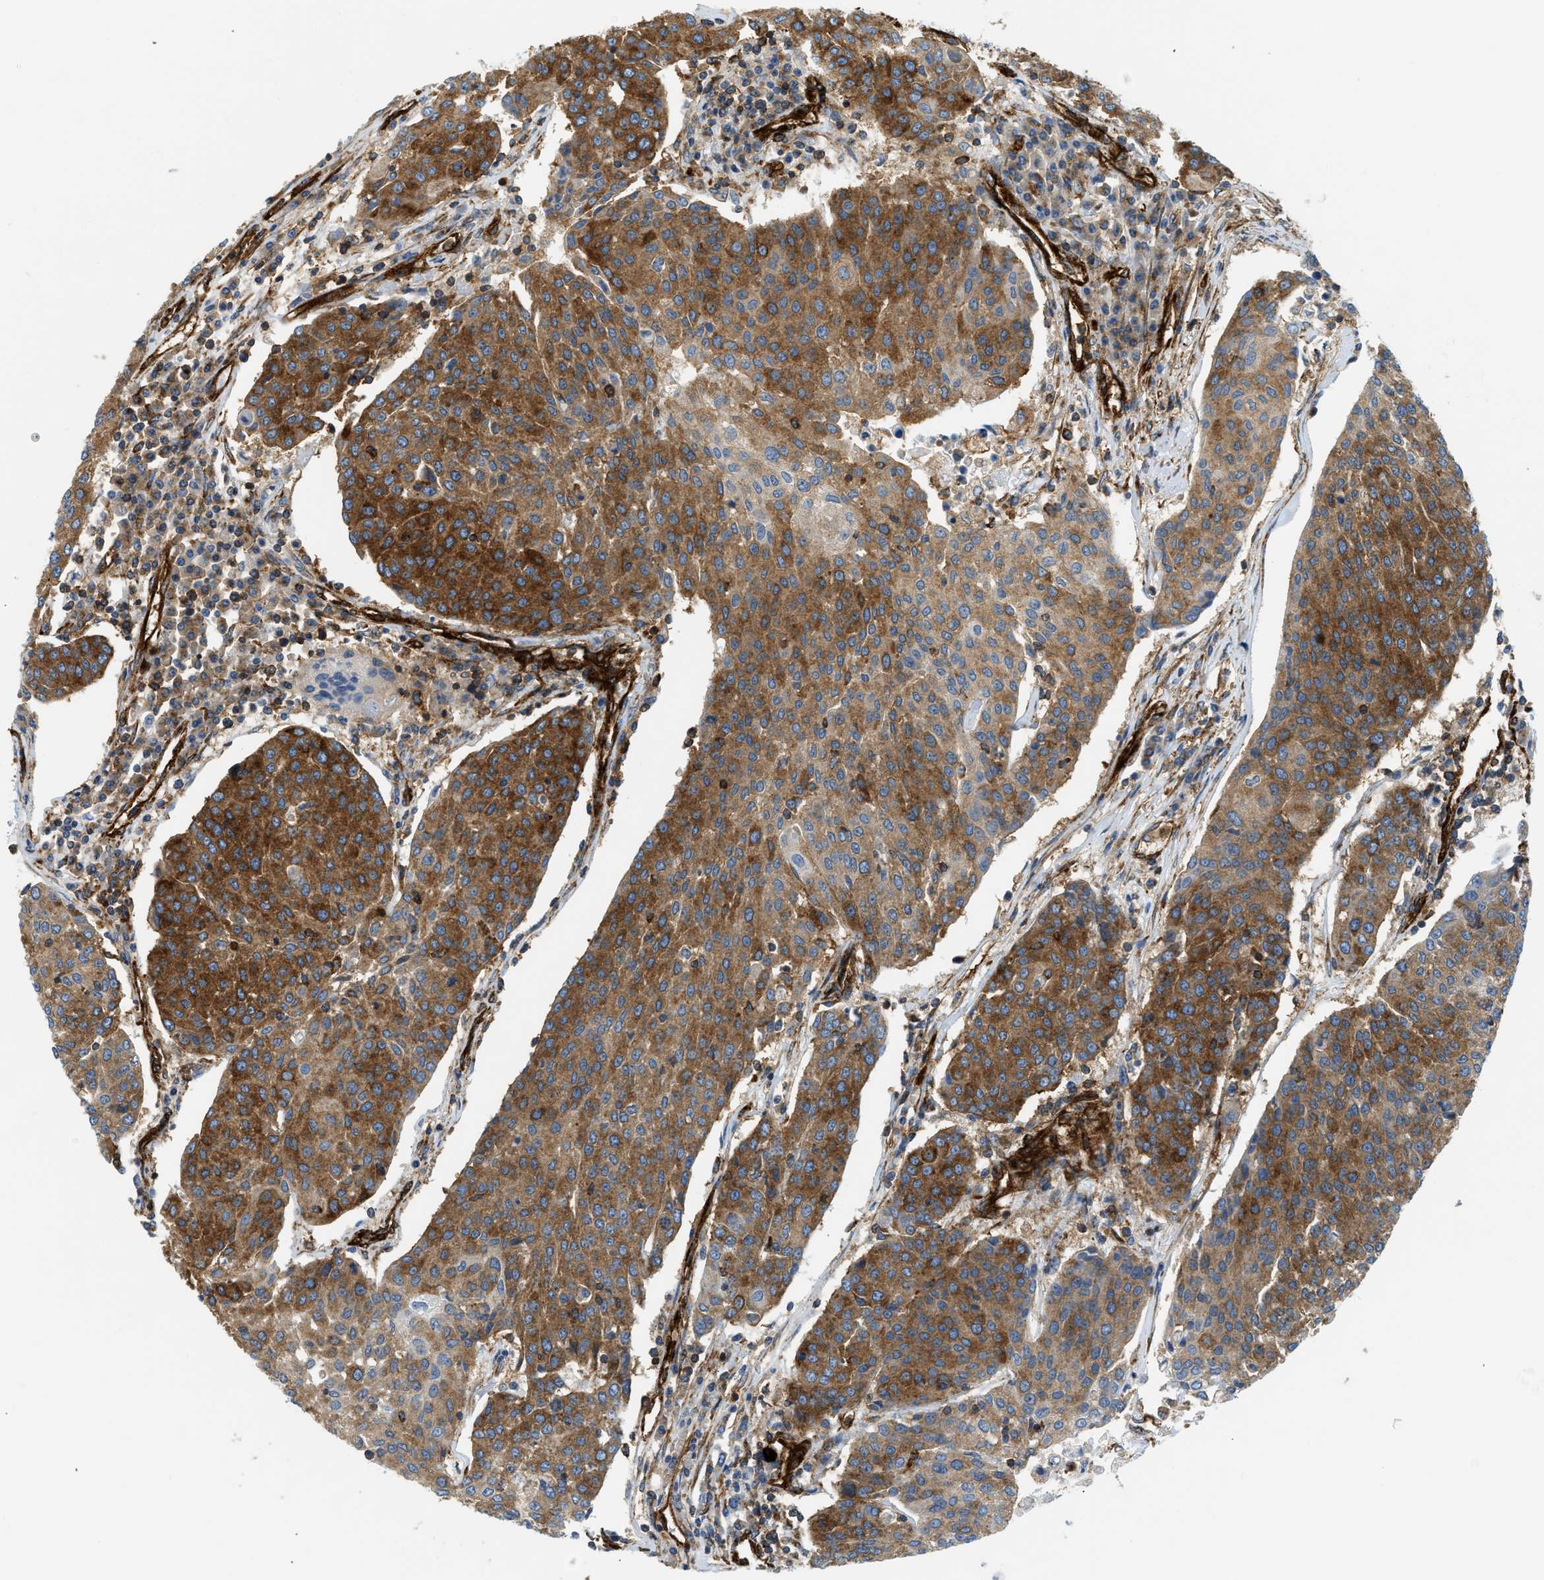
{"staining": {"intensity": "strong", "quantity": ">75%", "location": "cytoplasmic/membranous"}, "tissue": "urothelial cancer", "cell_type": "Tumor cells", "image_type": "cancer", "snomed": [{"axis": "morphology", "description": "Urothelial carcinoma, High grade"}, {"axis": "topography", "description": "Urinary bladder"}], "caption": "High-power microscopy captured an IHC histopathology image of urothelial carcinoma (high-grade), revealing strong cytoplasmic/membranous staining in approximately >75% of tumor cells.", "gene": "HIP1", "patient": {"sex": "female", "age": 85}}